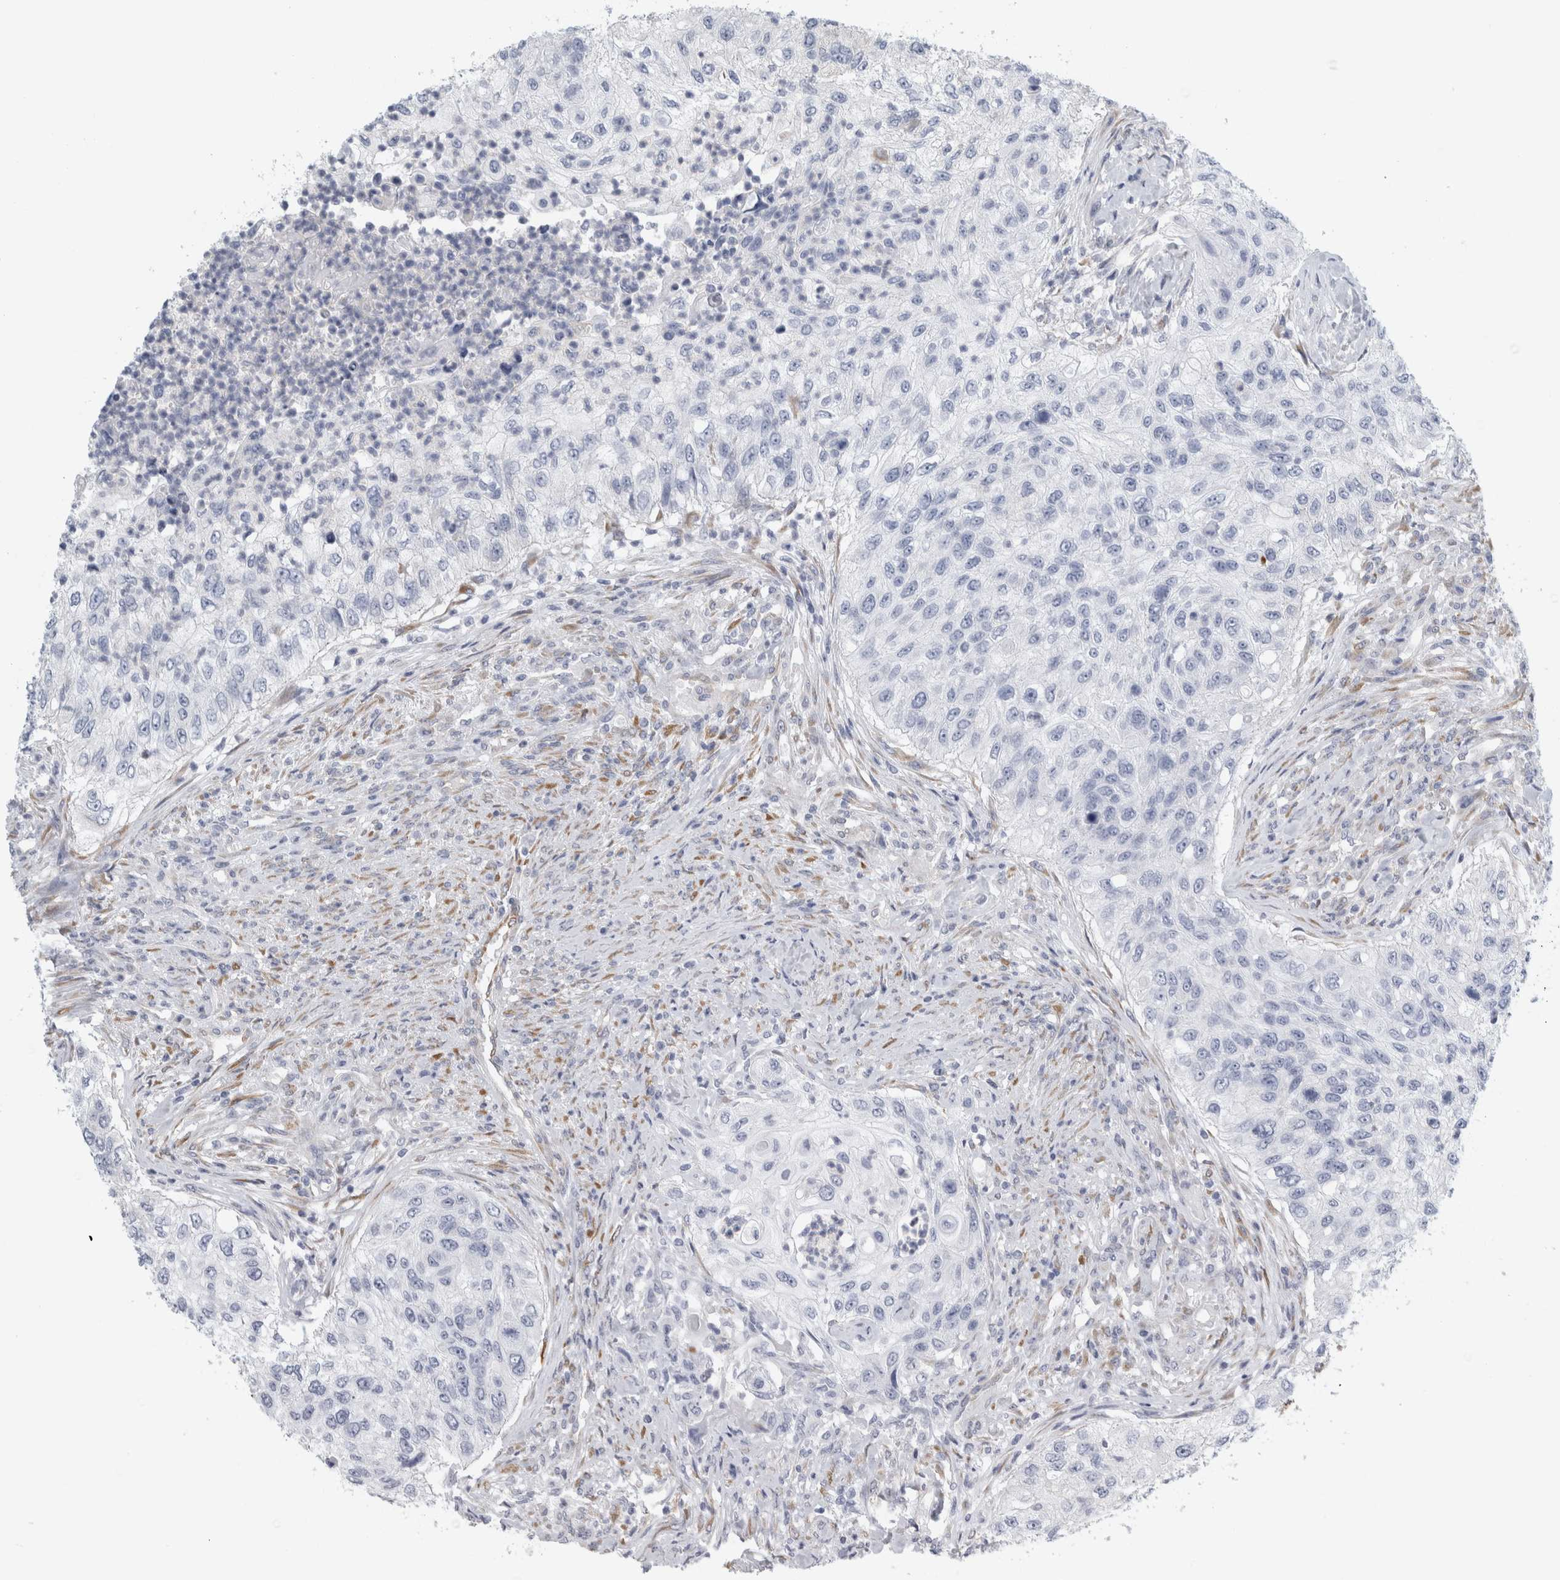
{"staining": {"intensity": "negative", "quantity": "none", "location": "none"}, "tissue": "urothelial cancer", "cell_type": "Tumor cells", "image_type": "cancer", "snomed": [{"axis": "morphology", "description": "Urothelial carcinoma, High grade"}, {"axis": "topography", "description": "Urinary bladder"}], "caption": "The micrograph shows no staining of tumor cells in urothelial carcinoma (high-grade).", "gene": "B3GNT3", "patient": {"sex": "female", "age": 60}}